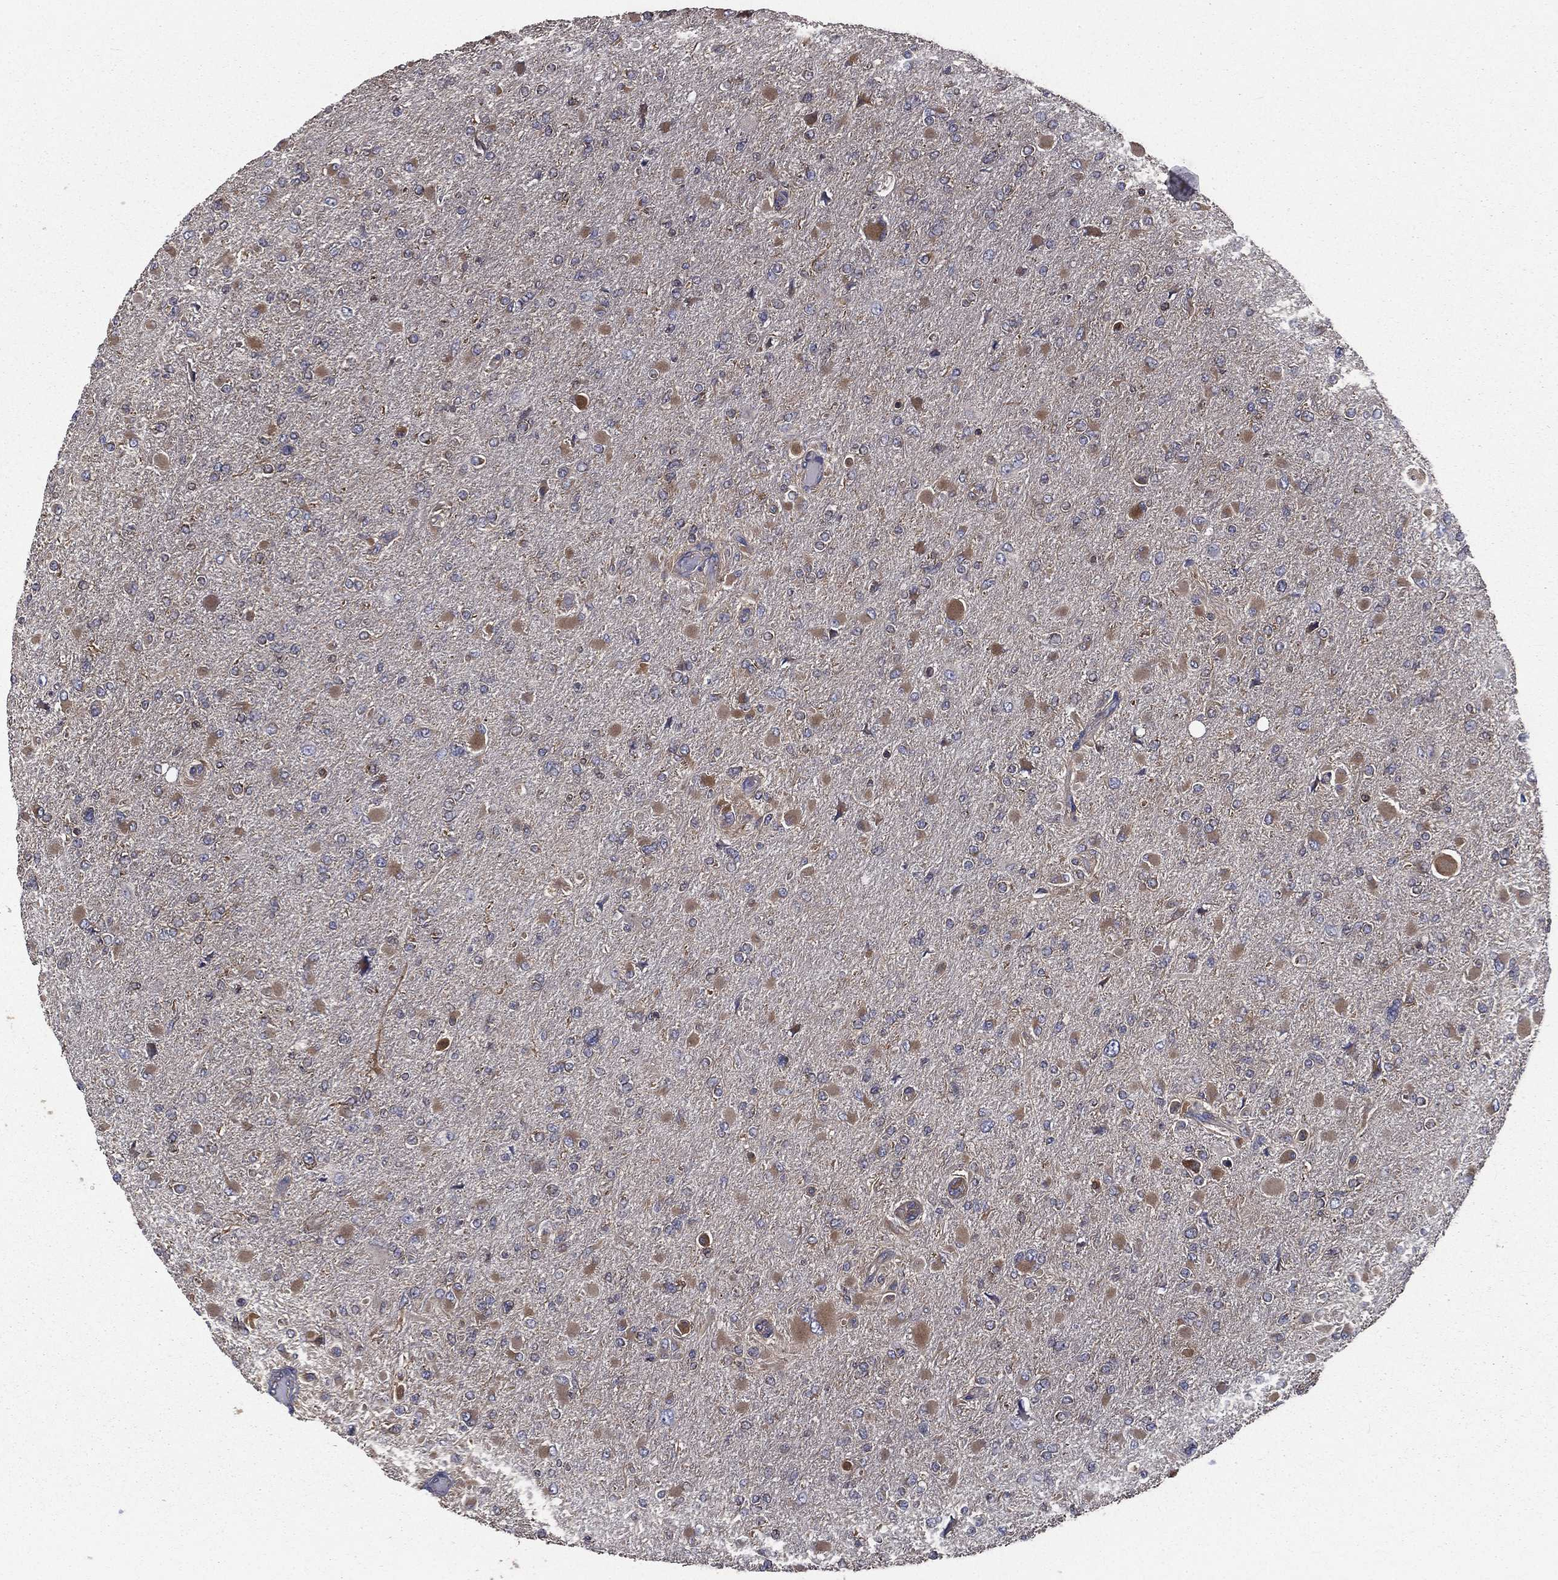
{"staining": {"intensity": "weak", "quantity": "25%-75%", "location": "cytoplasmic/membranous"}, "tissue": "glioma", "cell_type": "Tumor cells", "image_type": "cancer", "snomed": [{"axis": "morphology", "description": "Glioma, malignant, High grade"}, {"axis": "topography", "description": "Cerebral cortex"}], "caption": "Immunohistochemical staining of glioma reveals low levels of weak cytoplasmic/membranous staining in approximately 25%-75% of tumor cells. Using DAB (brown) and hematoxylin (blue) stains, captured at high magnification using brightfield microscopy.", "gene": "SARS1", "patient": {"sex": "female", "age": 36}}